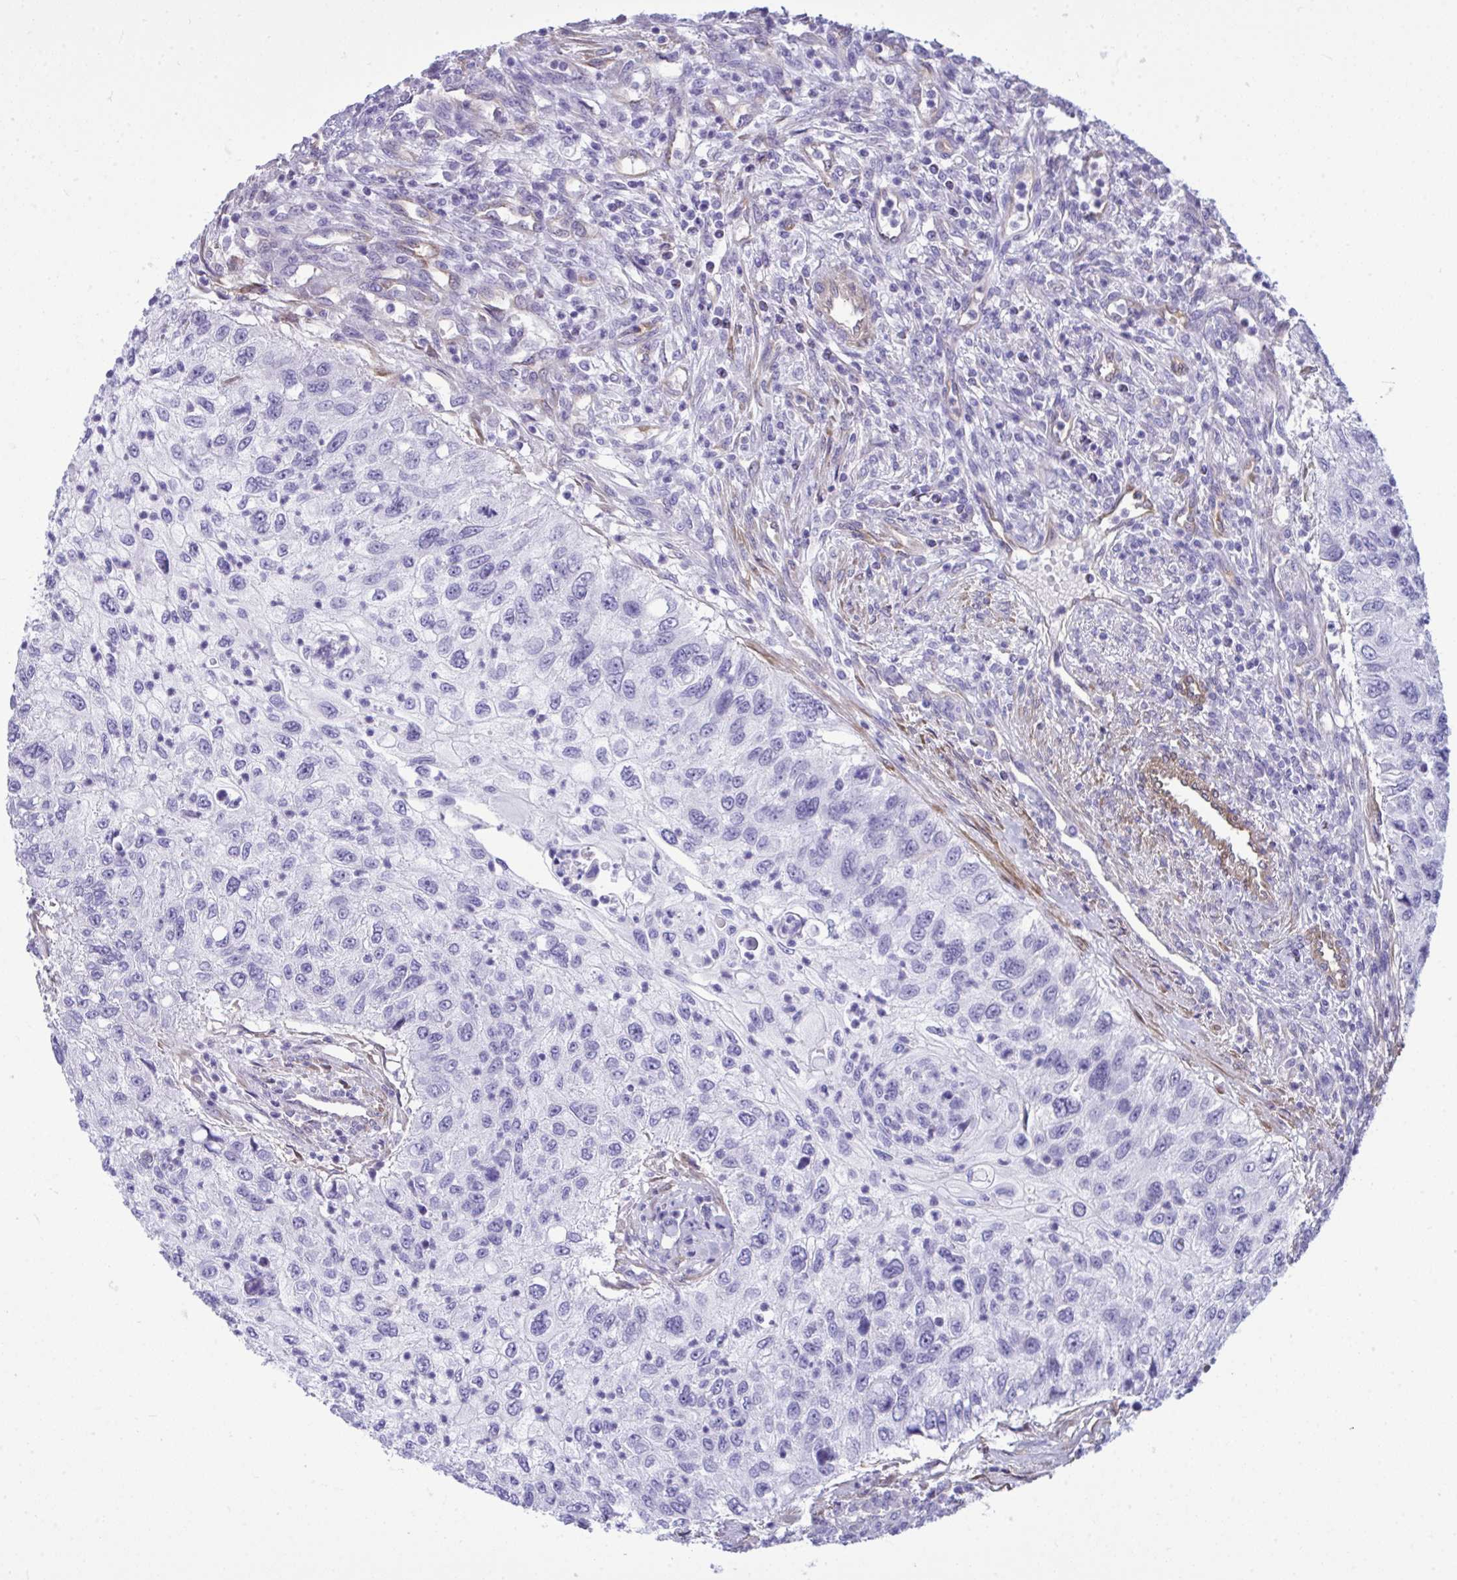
{"staining": {"intensity": "negative", "quantity": "none", "location": "none"}, "tissue": "urothelial cancer", "cell_type": "Tumor cells", "image_type": "cancer", "snomed": [{"axis": "morphology", "description": "Urothelial carcinoma, High grade"}, {"axis": "topography", "description": "Urinary bladder"}], "caption": "DAB immunohistochemical staining of high-grade urothelial carcinoma displays no significant expression in tumor cells. (DAB IHC, high magnification).", "gene": "LIMS2", "patient": {"sex": "female", "age": 60}}